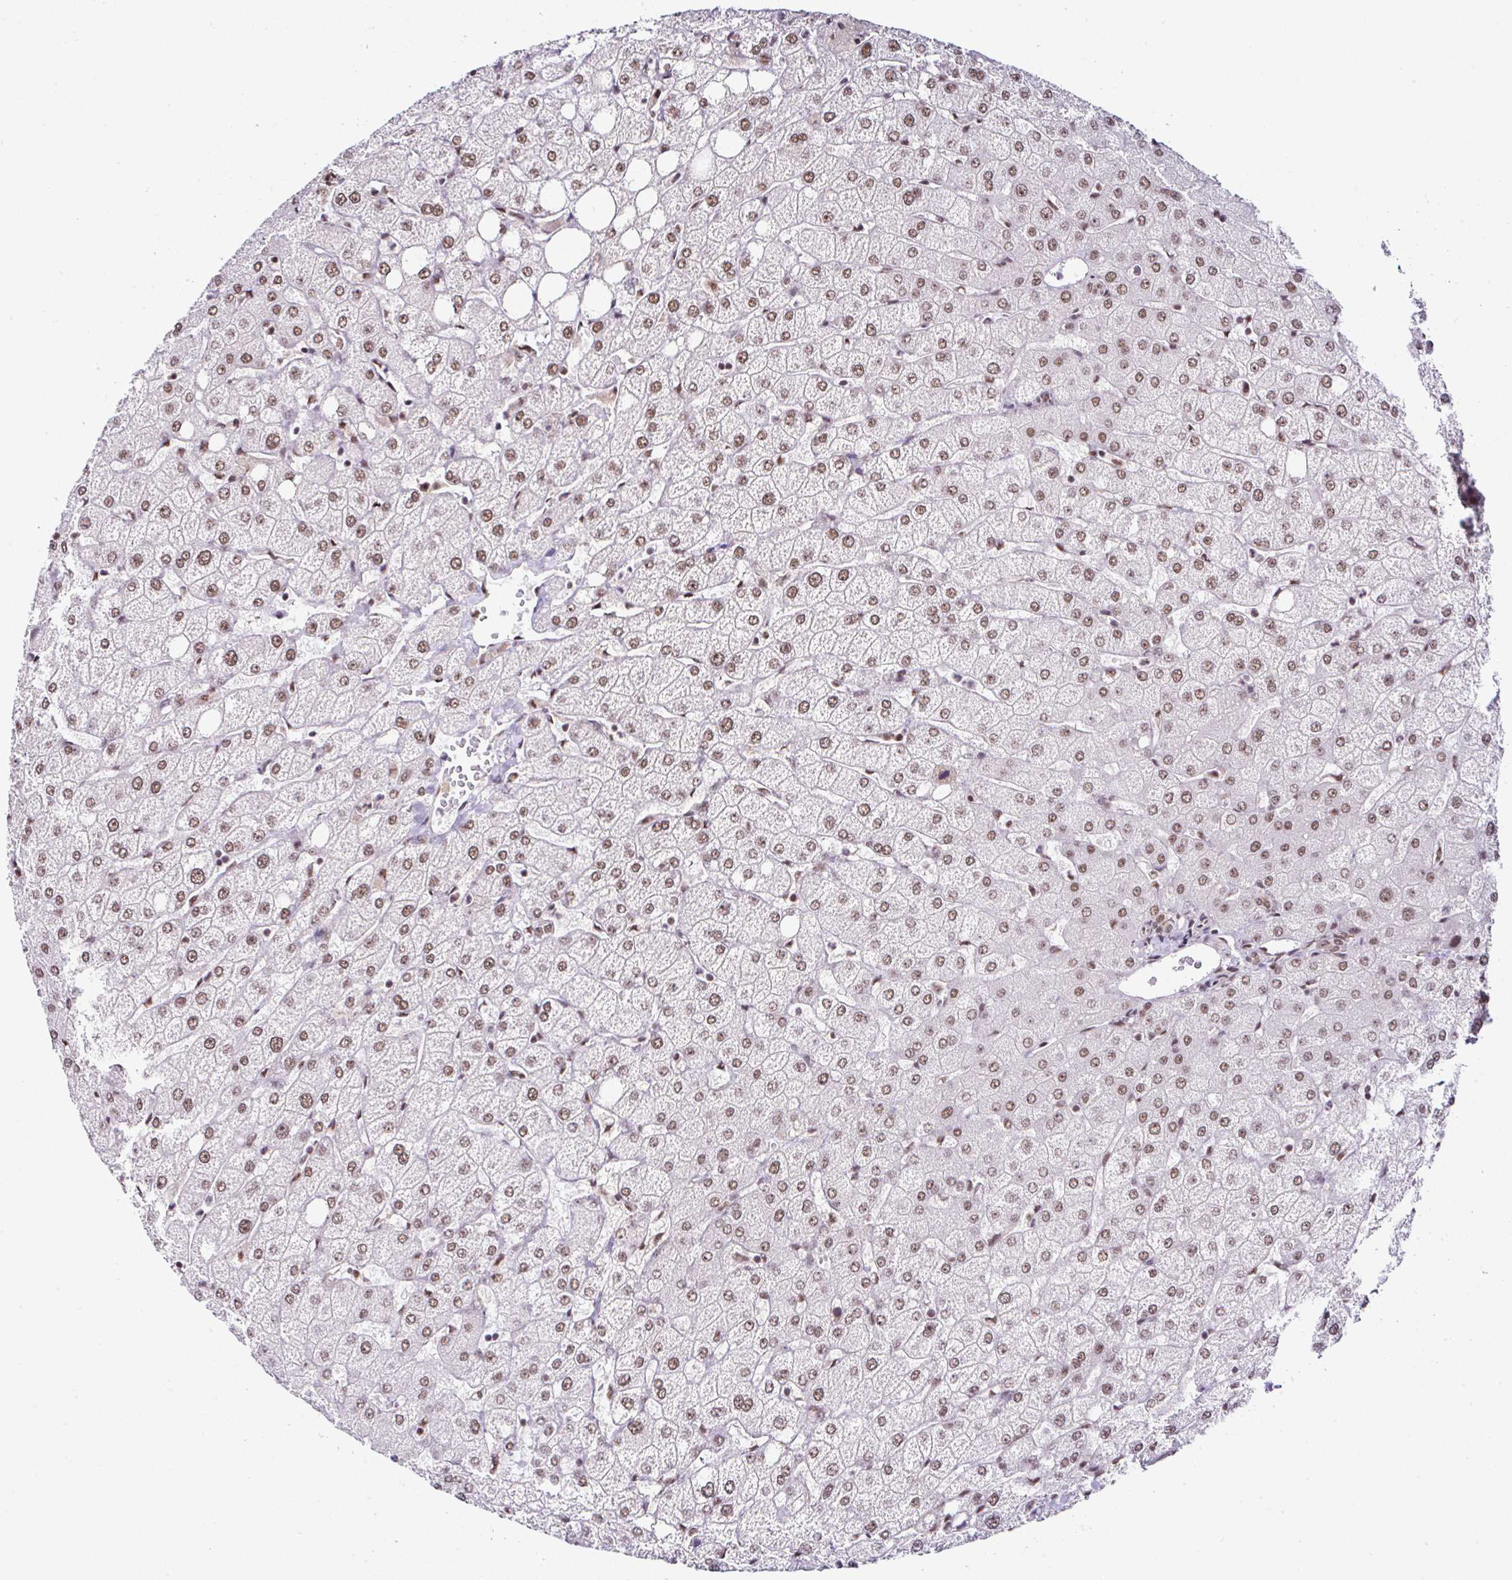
{"staining": {"intensity": "moderate", "quantity": ">75%", "location": "nuclear"}, "tissue": "liver", "cell_type": "Cholangiocytes", "image_type": "normal", "snomed": [{"axis": "morphology", "description": "Normal tissue, NOS"}, {"axis": "topography", "description": "Liver"}], "caption": "Protein staining reveals moderate nuclear staining in about >75% of cholangiocytes in normal liver. The protein is stained brown, and the nuclei are stained in blue (DAB (3,3'-diaminobenzidine) IHC with brightfield microscopy, high magnification).", "gene": "PTPN2", "patient": {"sex": "female", "age": 54}}